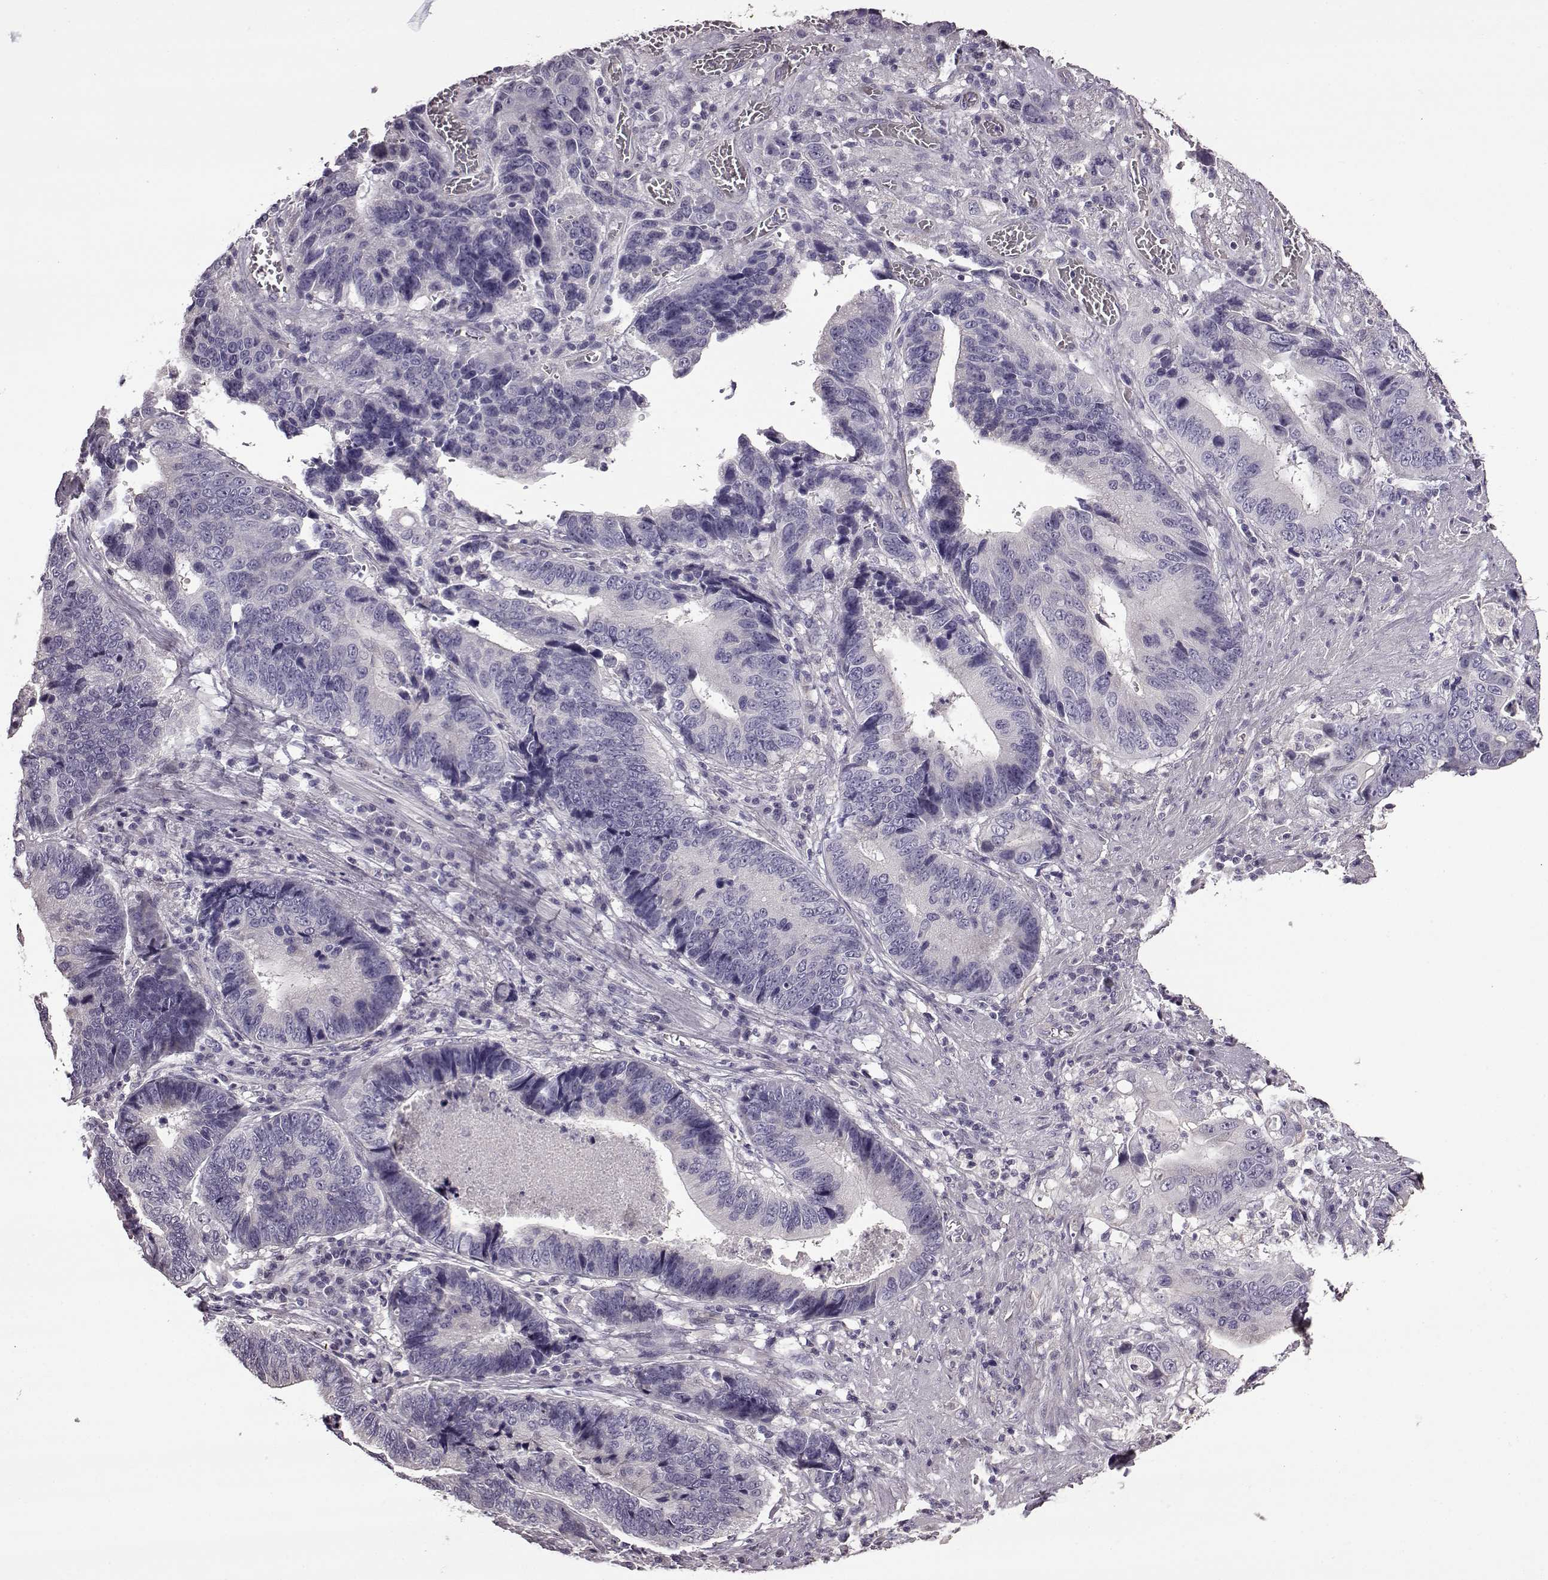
{"staining": {"intensity": "negative", "quantity": "none", "location": "none"}, "tissue": "stomach cancer", "cell_type": "Tumor cells", "image_type": "cancer", "snomed": [{"axis": "morphology", "description": "Adenocarcinoma, NOS"}, {"axis": "topography", "description": "Stomach"}], "caption": "DAB immunohistochemical staining of human adenocarcinoma (stomach) reveals no significant staining in tumor cells.", "gene": "EDDM3B", "patient": {"sex": "male", "age": 84}}